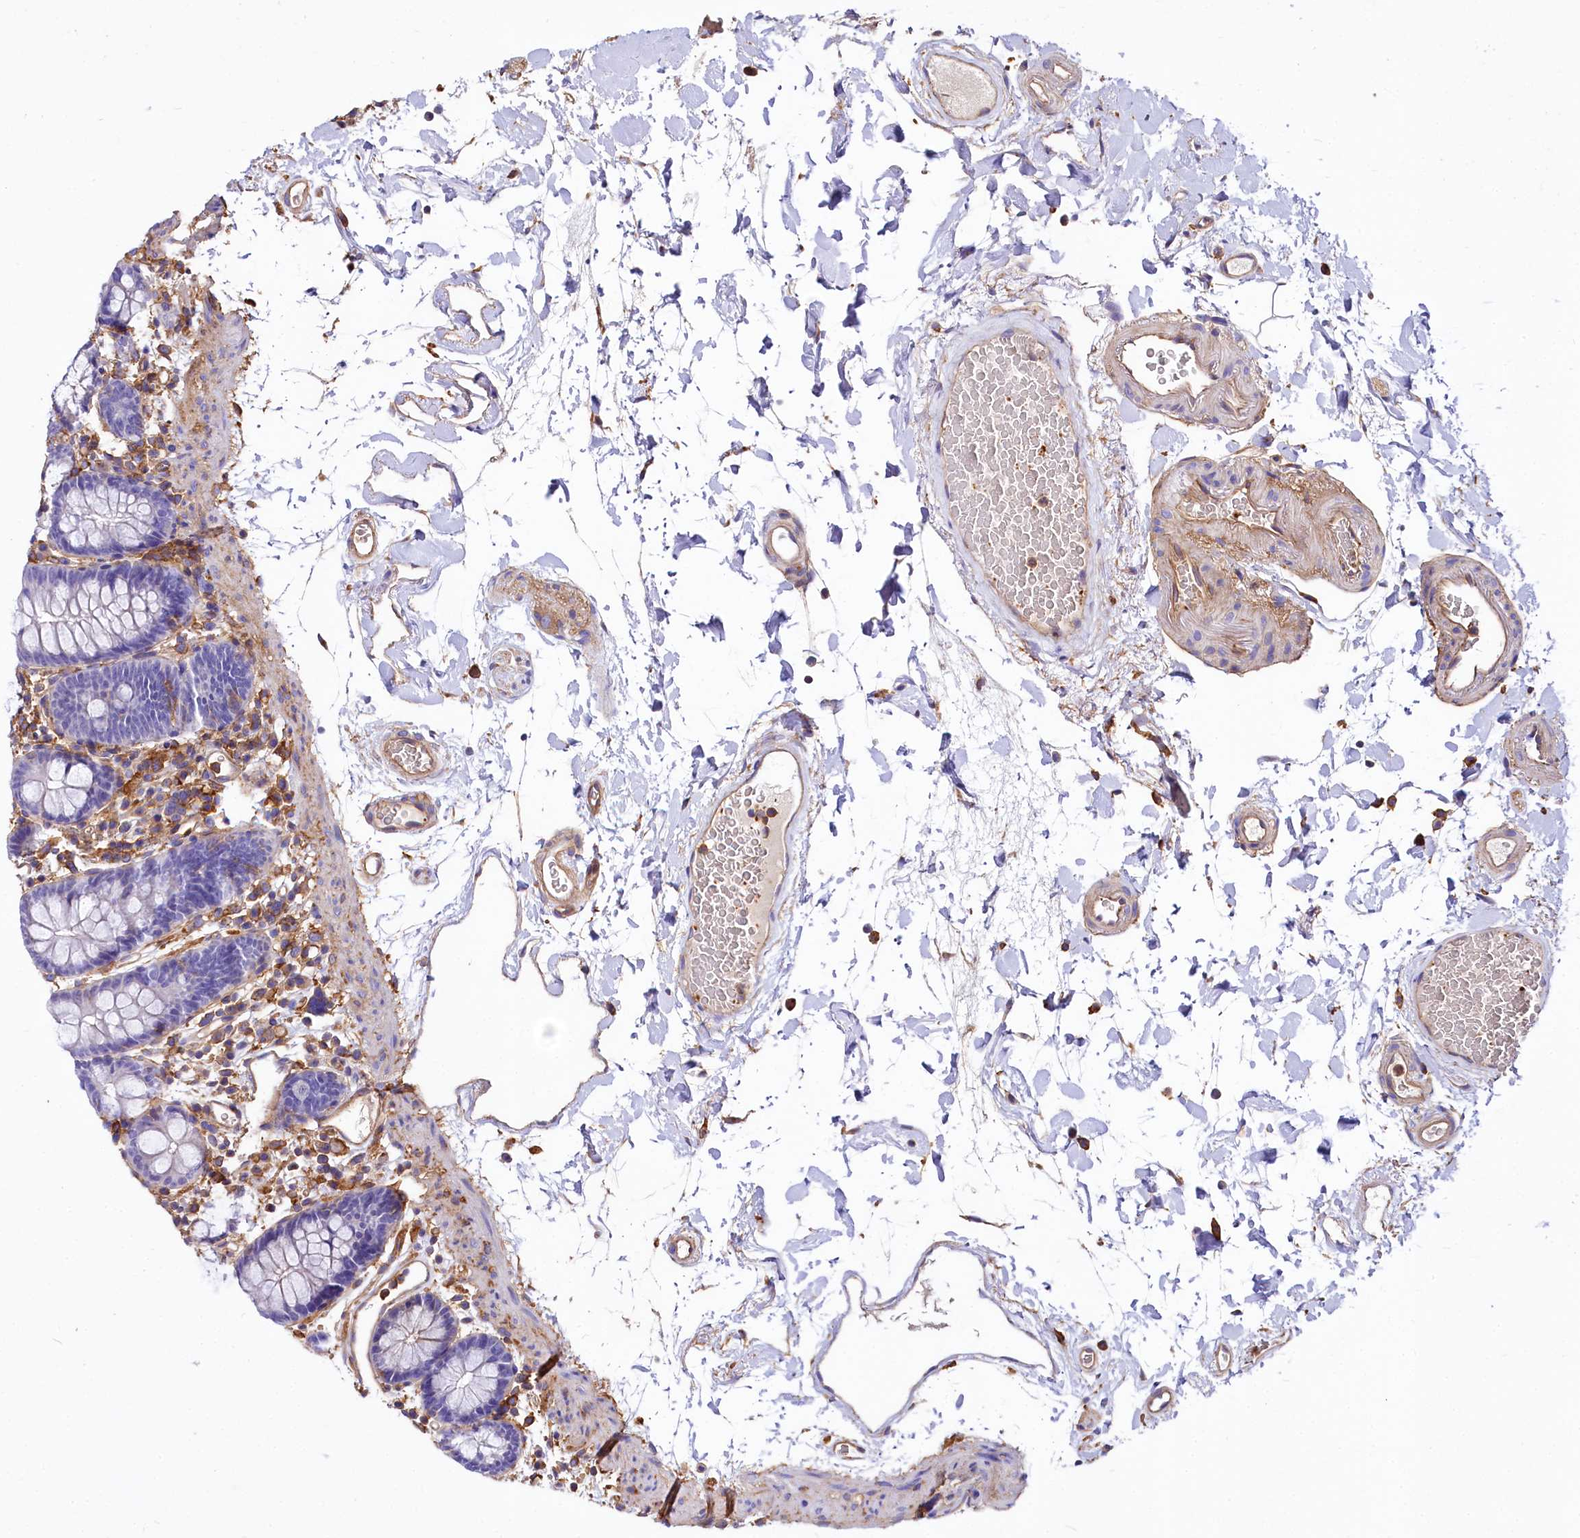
{"staining": {"intensity": "weak", "quantity": ">75%", "location": "cytoplasmic/membranous"}, "tissue": "colon", "cell_type": "Endothelial cells", "image_type": "normal", "snomed": [{"axis": "morphology", "description": "Normal tissue, NOS"}, {"axis": "topography", "description": "Colon"}], "caption": "Endothelial cells show low levels of weak cytoplasmic/membranous expression in about >75% of cells in benign colon. (Brightfield microscopy of DAB IHC at high magnification).", "gene": "ANO6", "patient": {"sex": "male", "age": 75}}